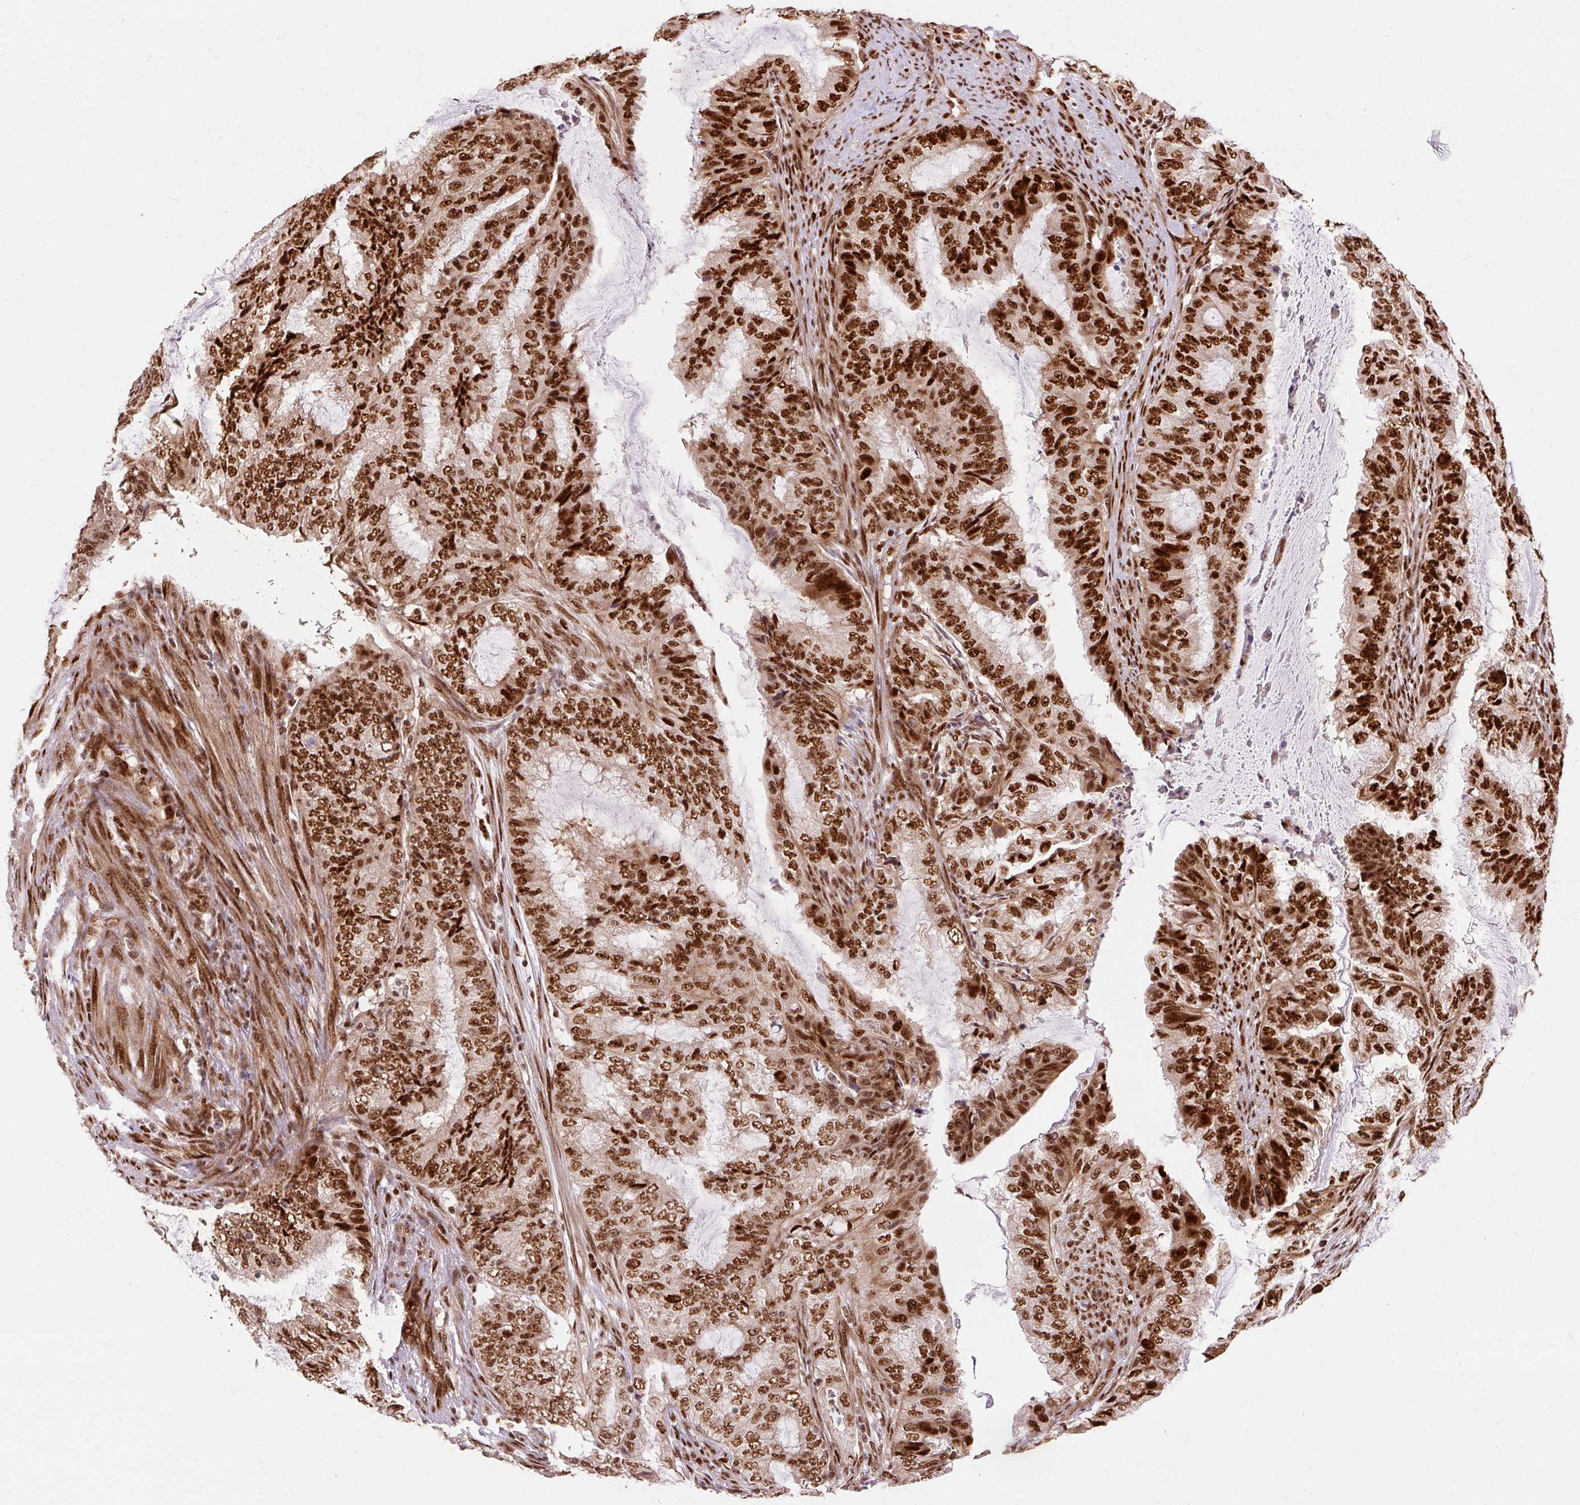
{"staining": {"intensity": "strong", "quantity": ">75%", "location": "nuclear"}, "tissue": "endometrial cancer", "cell_type": "Tumor cells", "image_type": "cancer", "snomed": [{"axis": "morphology", "description": "Adenocarcinoma, NOS"}, {"axis": "topography", "description": "Endometrium"}], "caption": "Endometrial cancer (adenocarcinoma) tissue demonstrates strong nuclear positivity in approximately >75% of tumor cells", "gene": "MECOM", "patient": {"sex": "female", "age": 51}}